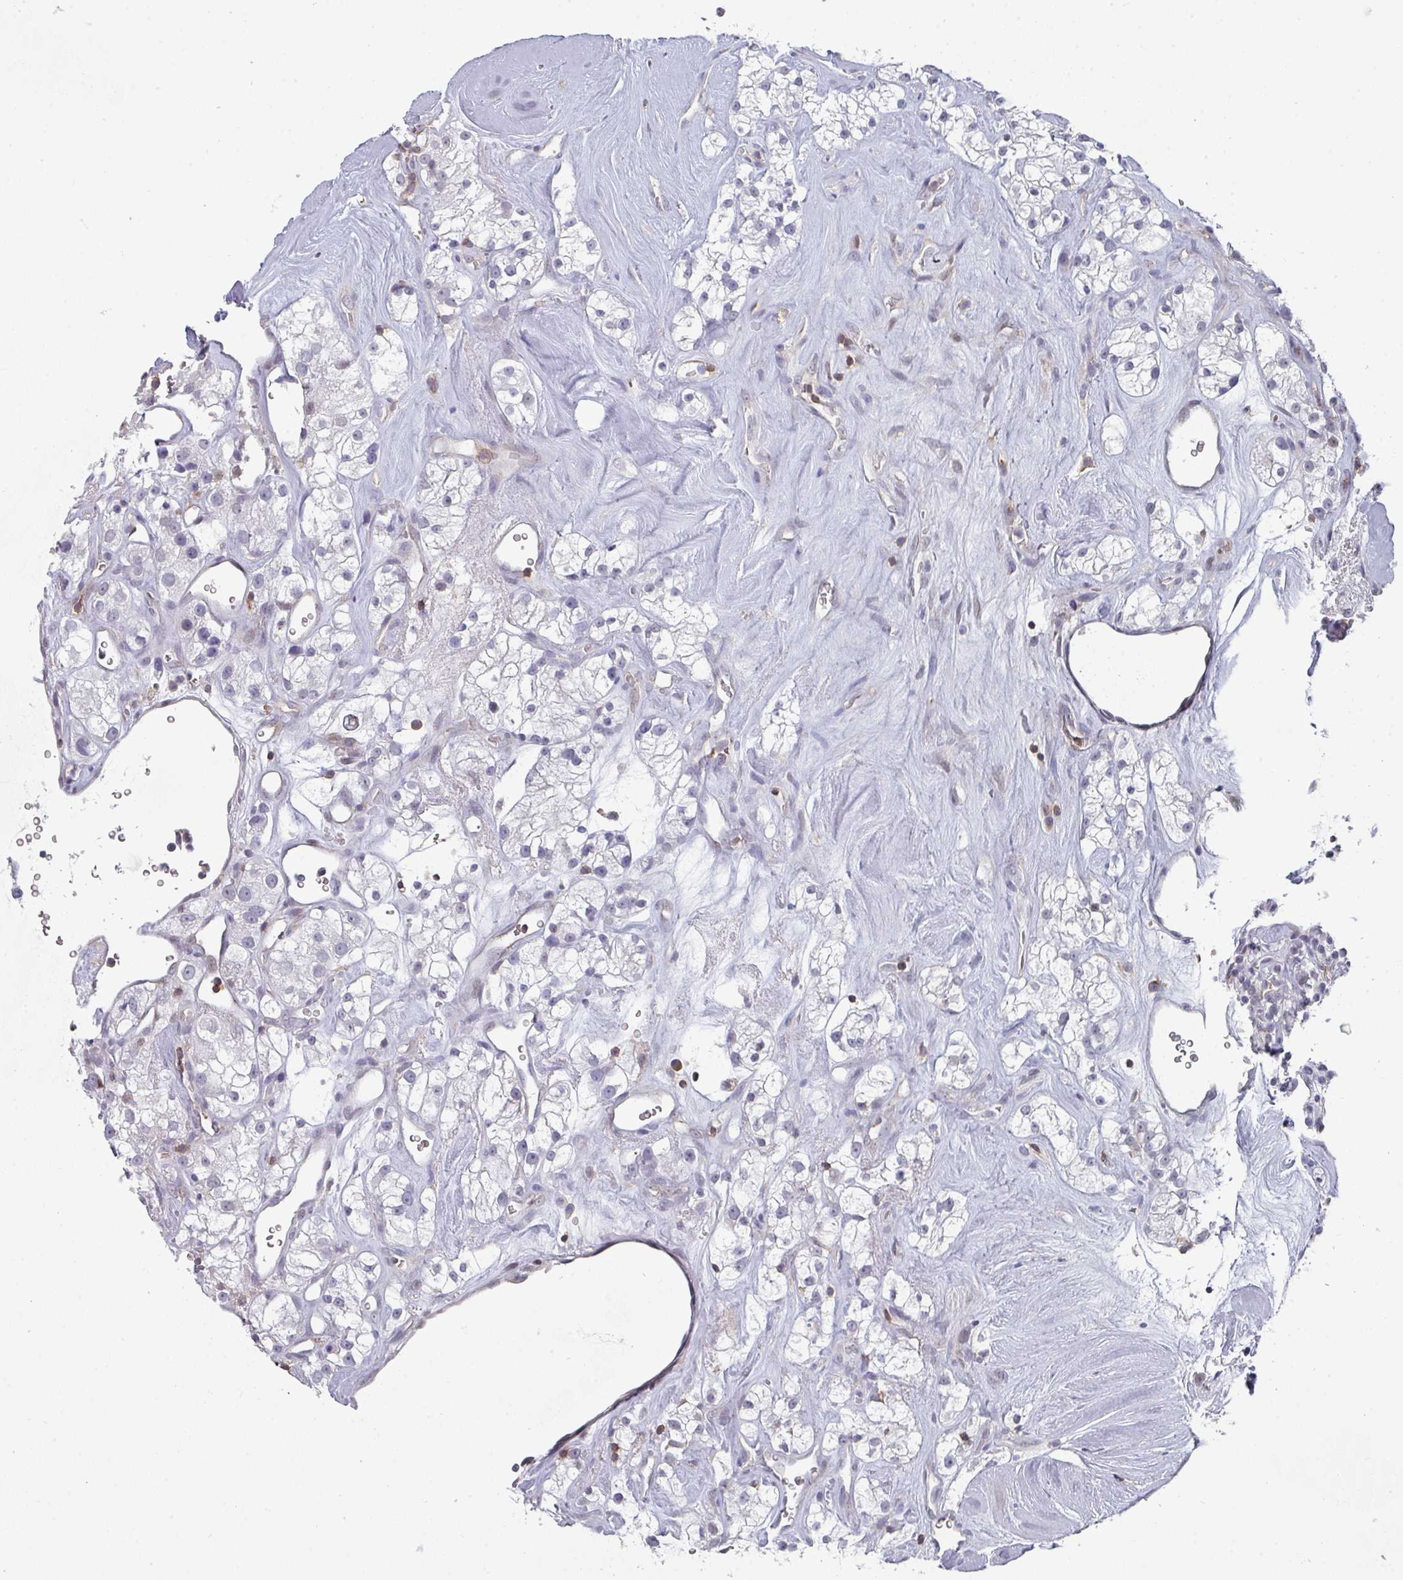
{"staining": {"intensity": "negative", "quantity": "none", "location": "none"}, "tissue": "renal cancer", "cell_type": "Tumor cells", "image_type": "cancer", "snomed": [{"axis": "morphology", "description": "Adenocarcinoma, NOS"}, {"axis": "topography", "description": "Kidney"}], "caption": "The micrograph shows no significant staining in tumor cells of renal cancer (adenocarcinoma).", "gene": "RASAL3", "patient": {"sex": "male", "age": 77}}